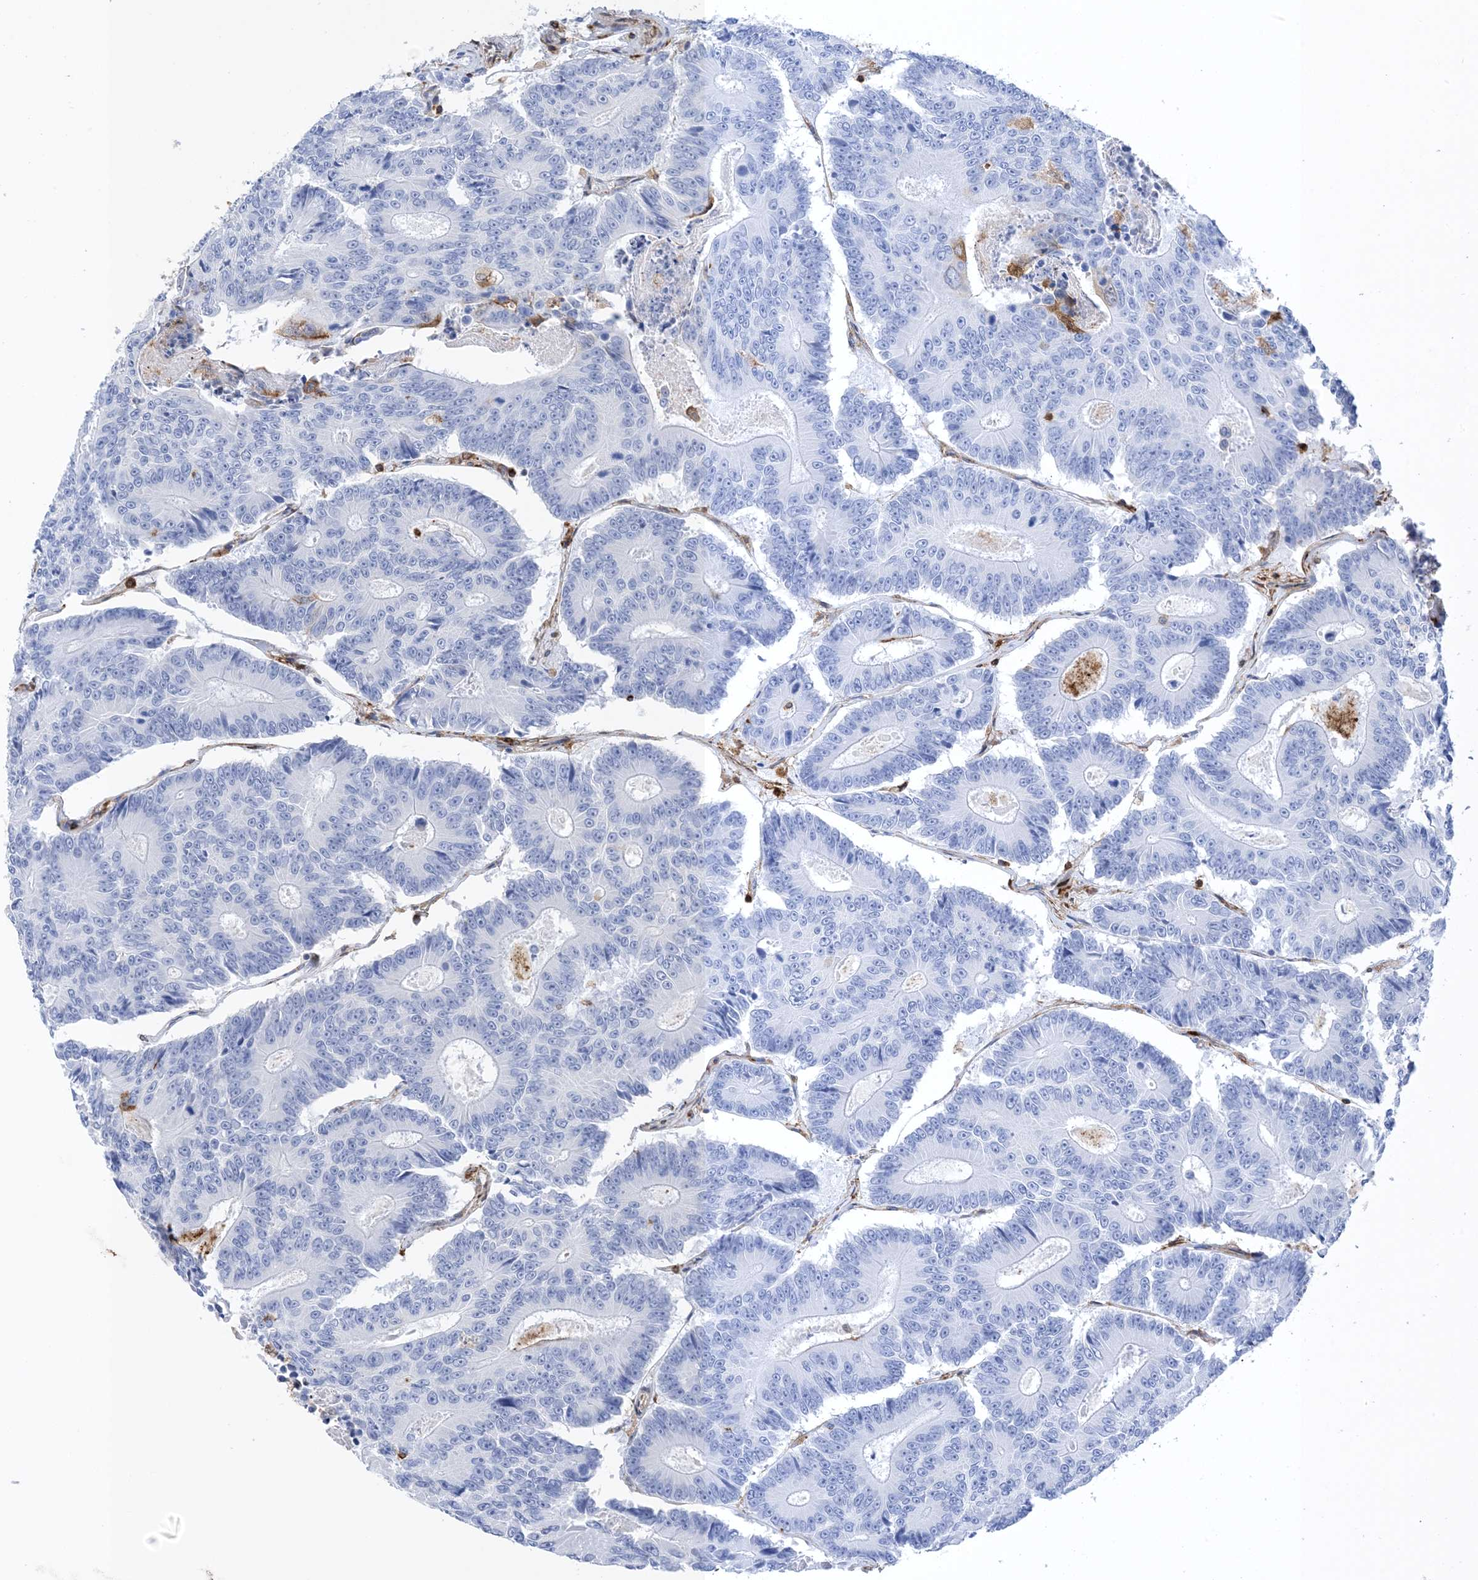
{"staining": {"intensity": "negative", "quantity": "none", "location": "none"}, "tissue": "colorectal cancer", "cell_type": "Tumor cells", "image_type": "cancer", "snomed": [{"axis": "morphology", "description": "Adenocarcinoma, NOS"}, {"axis": "topography", "description": "Colon"}], "caption": "Micrograph shows no protein expression in tumor cells of colorectal cancer (adenocarcinoma) tissue.", "gene": "ANXA1", "patient": {"sex": "male", "age": 83}}